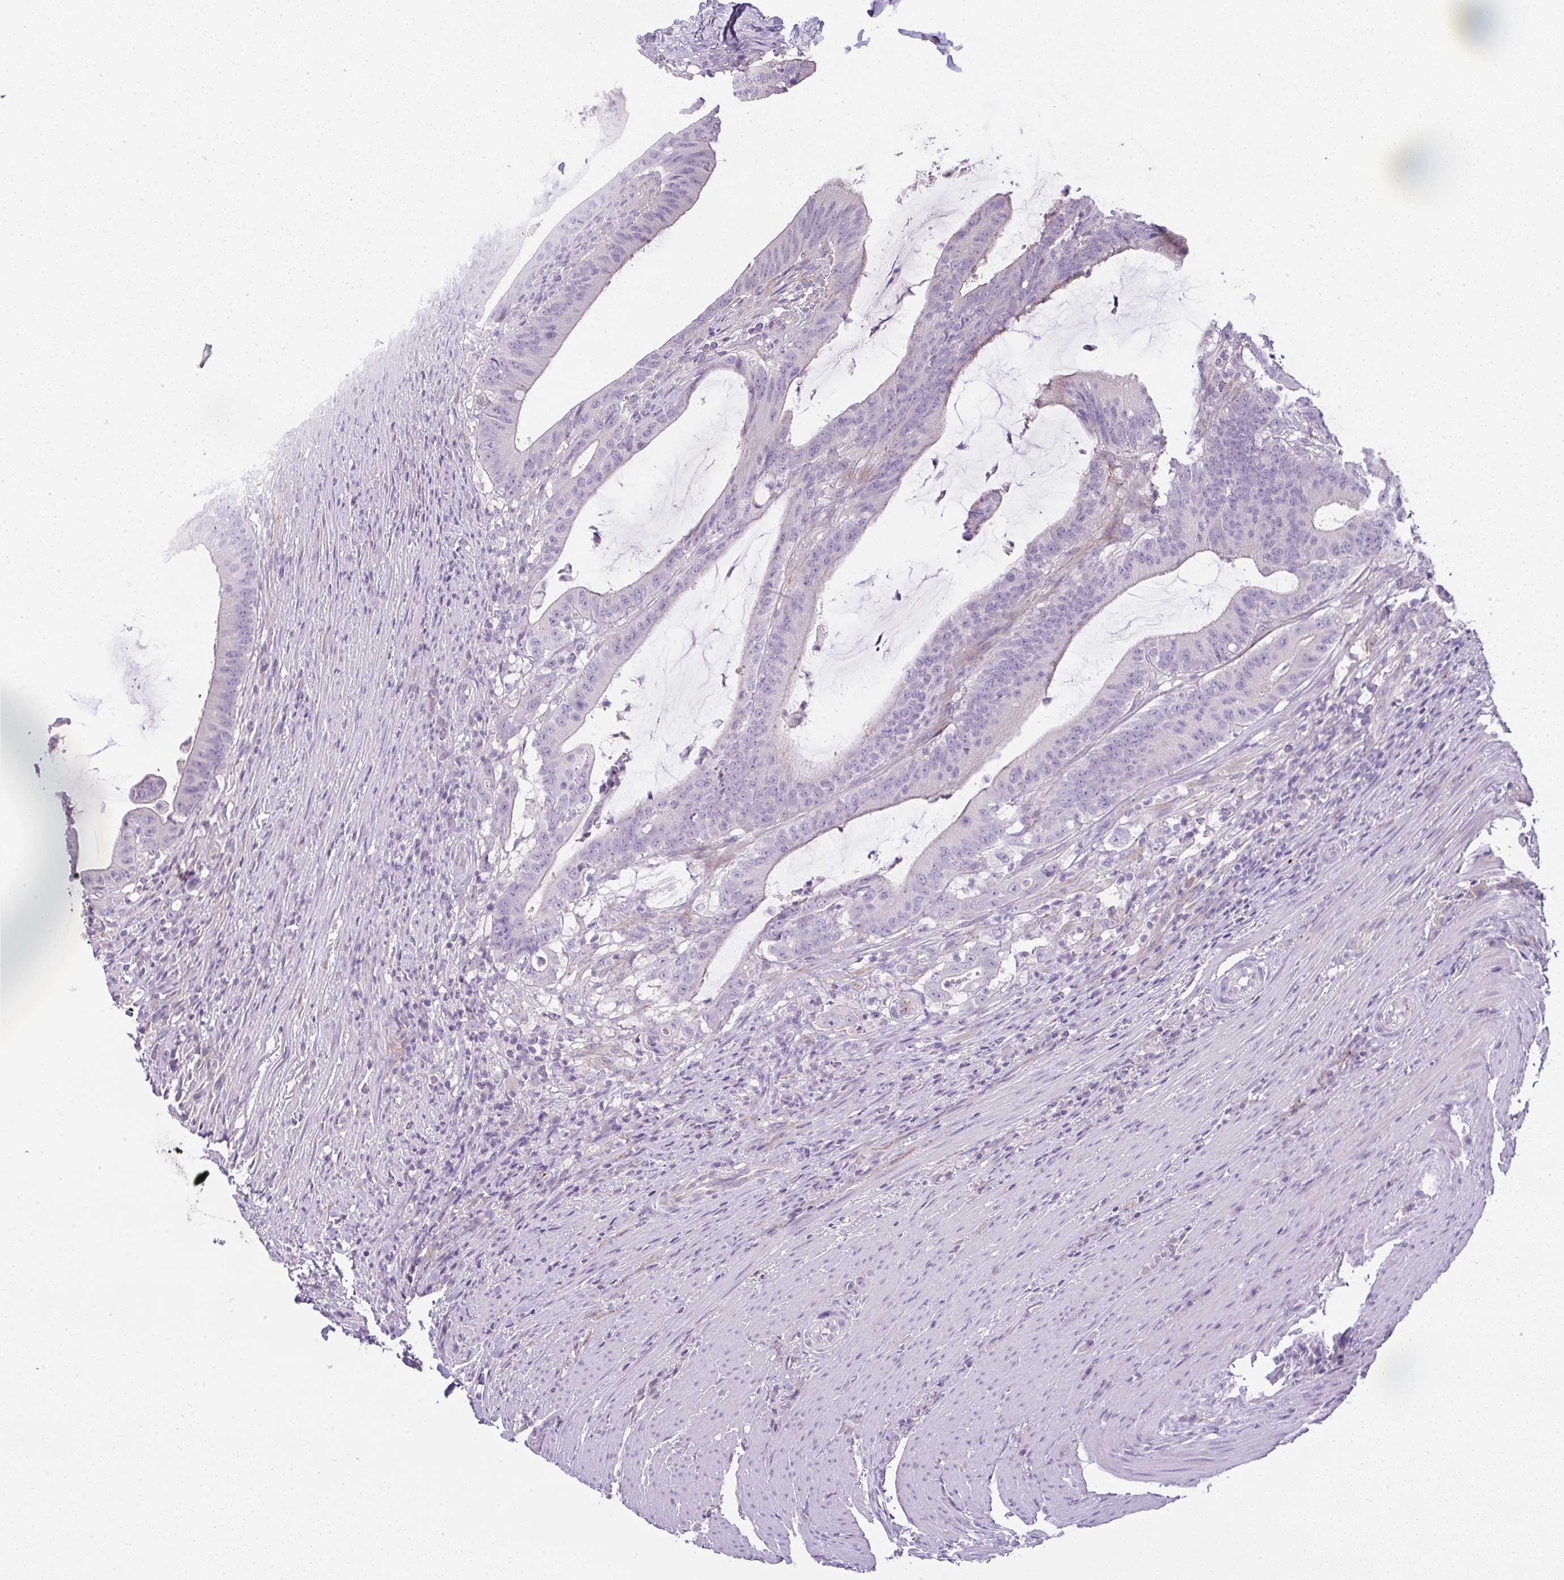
{"staining": {"intensity": "negative", "quantity": "none", "location": "none"}, "tissue": "colorectal cancer", "cell_type": "Tumor cells", "image_type": "cancer", "snomed": [{"axis": "morphology", "description": "Adenocarcinoma, NOS"}, {"axis": "topography", "description": "Colon"}], "caption": "A histopathology image of human adenocarcinoma (colorectal) is negative for staining in tumor cells.", "gene": "LPAR4", "patient": {"sex": "female", "age": 43}}